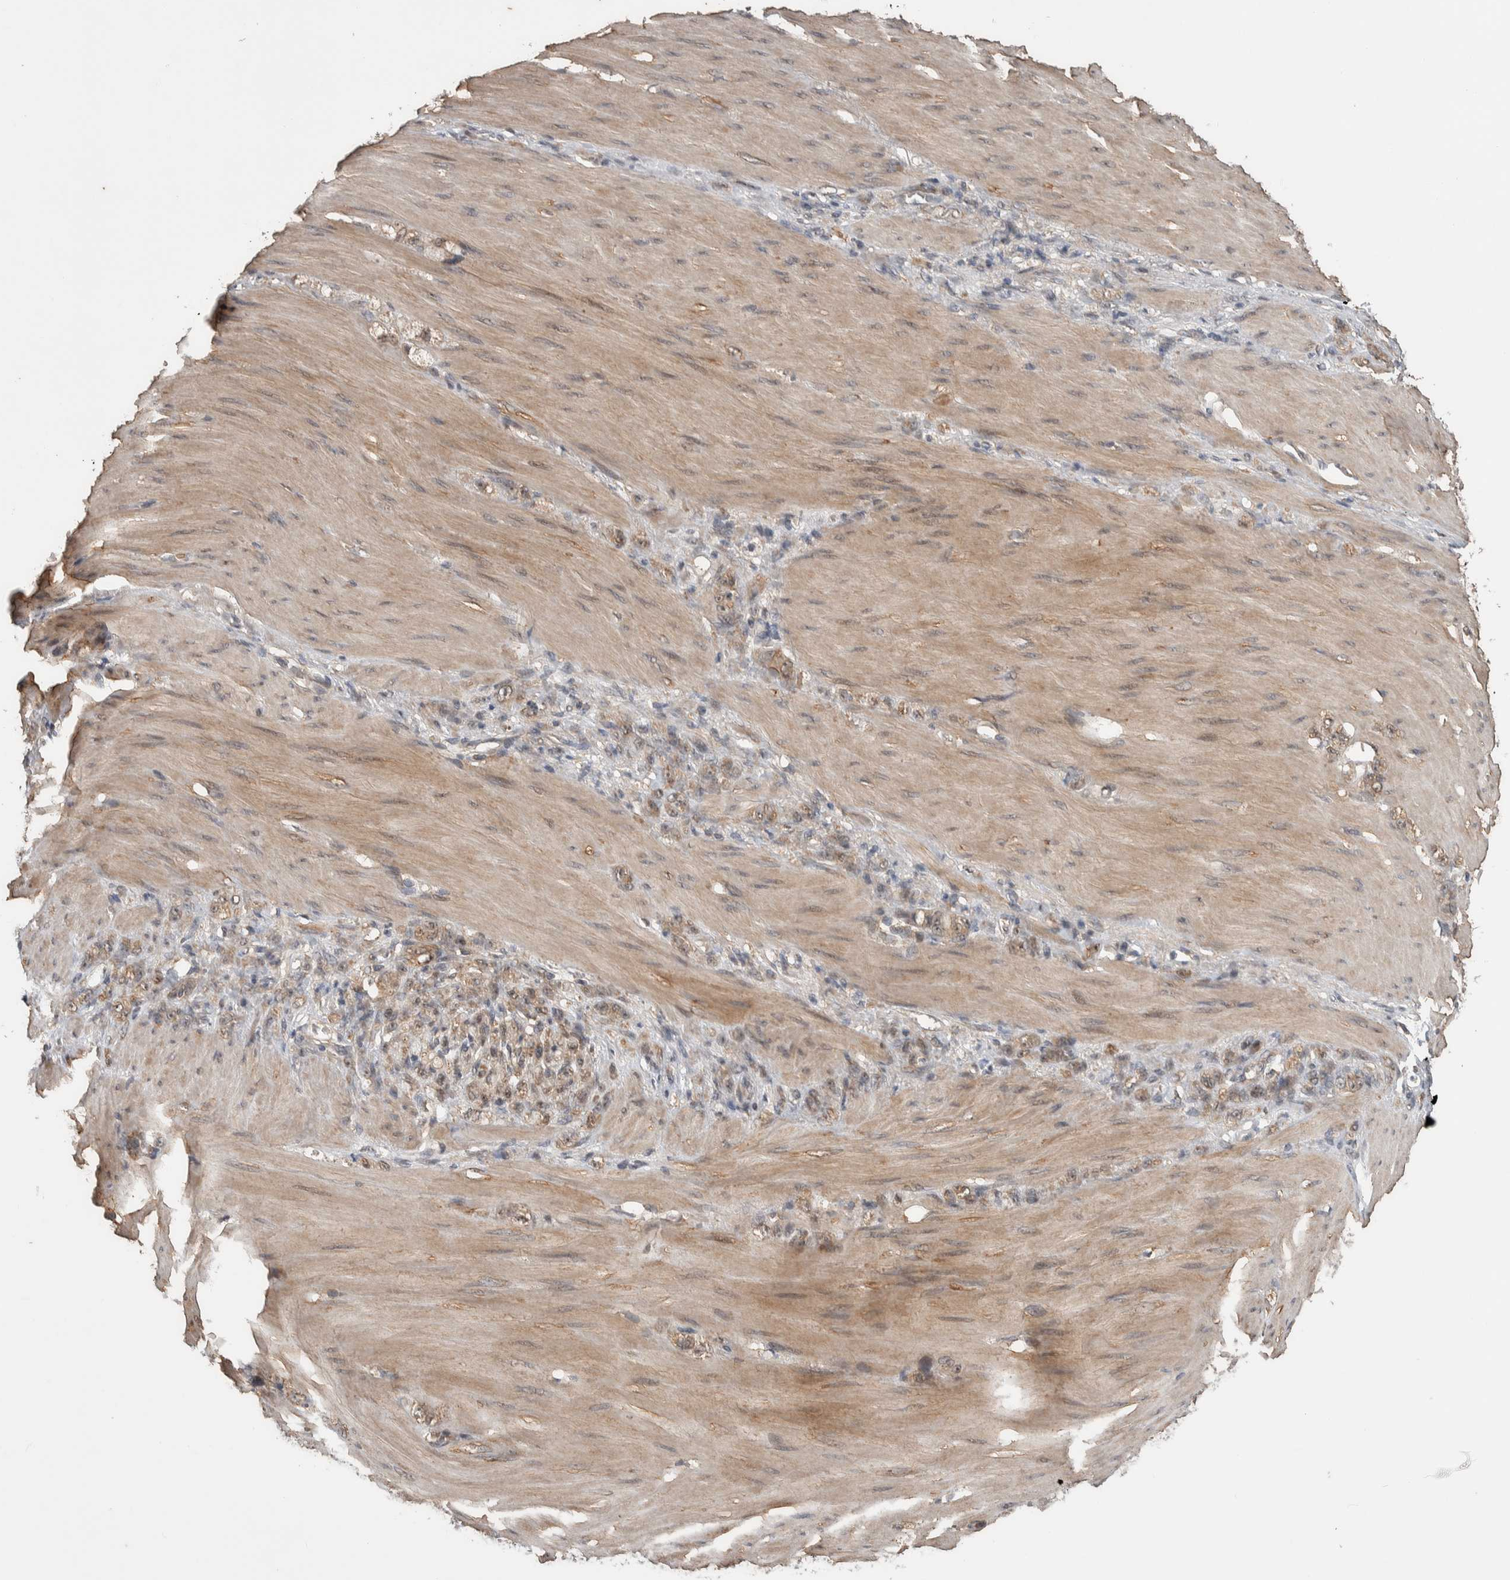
{"staining": {"intensity": "weak", "quantity": ">75%", "location": "cytoplasmic/membranous"}, "tissue": "stomach cancer", "cell_type": "Tumor cells", "image_type": "cancer", "snomed": [{"axis": "morphology", "description": "Normal tissue, NOS"}, {"axis": "morphology", "description": "Adenocarcinoma, NOS"}, {"axis": "topography", "description": "Stomach"}], "caption": "Stomach adenocarcinoma tissue demonstrates weak cytoplasmic/membranous expression in approximately >75% of tumor cells, visualized by immunohistochemistry.", "gene": "DVL2", "patient": {"sex": "male", "age": 82}}